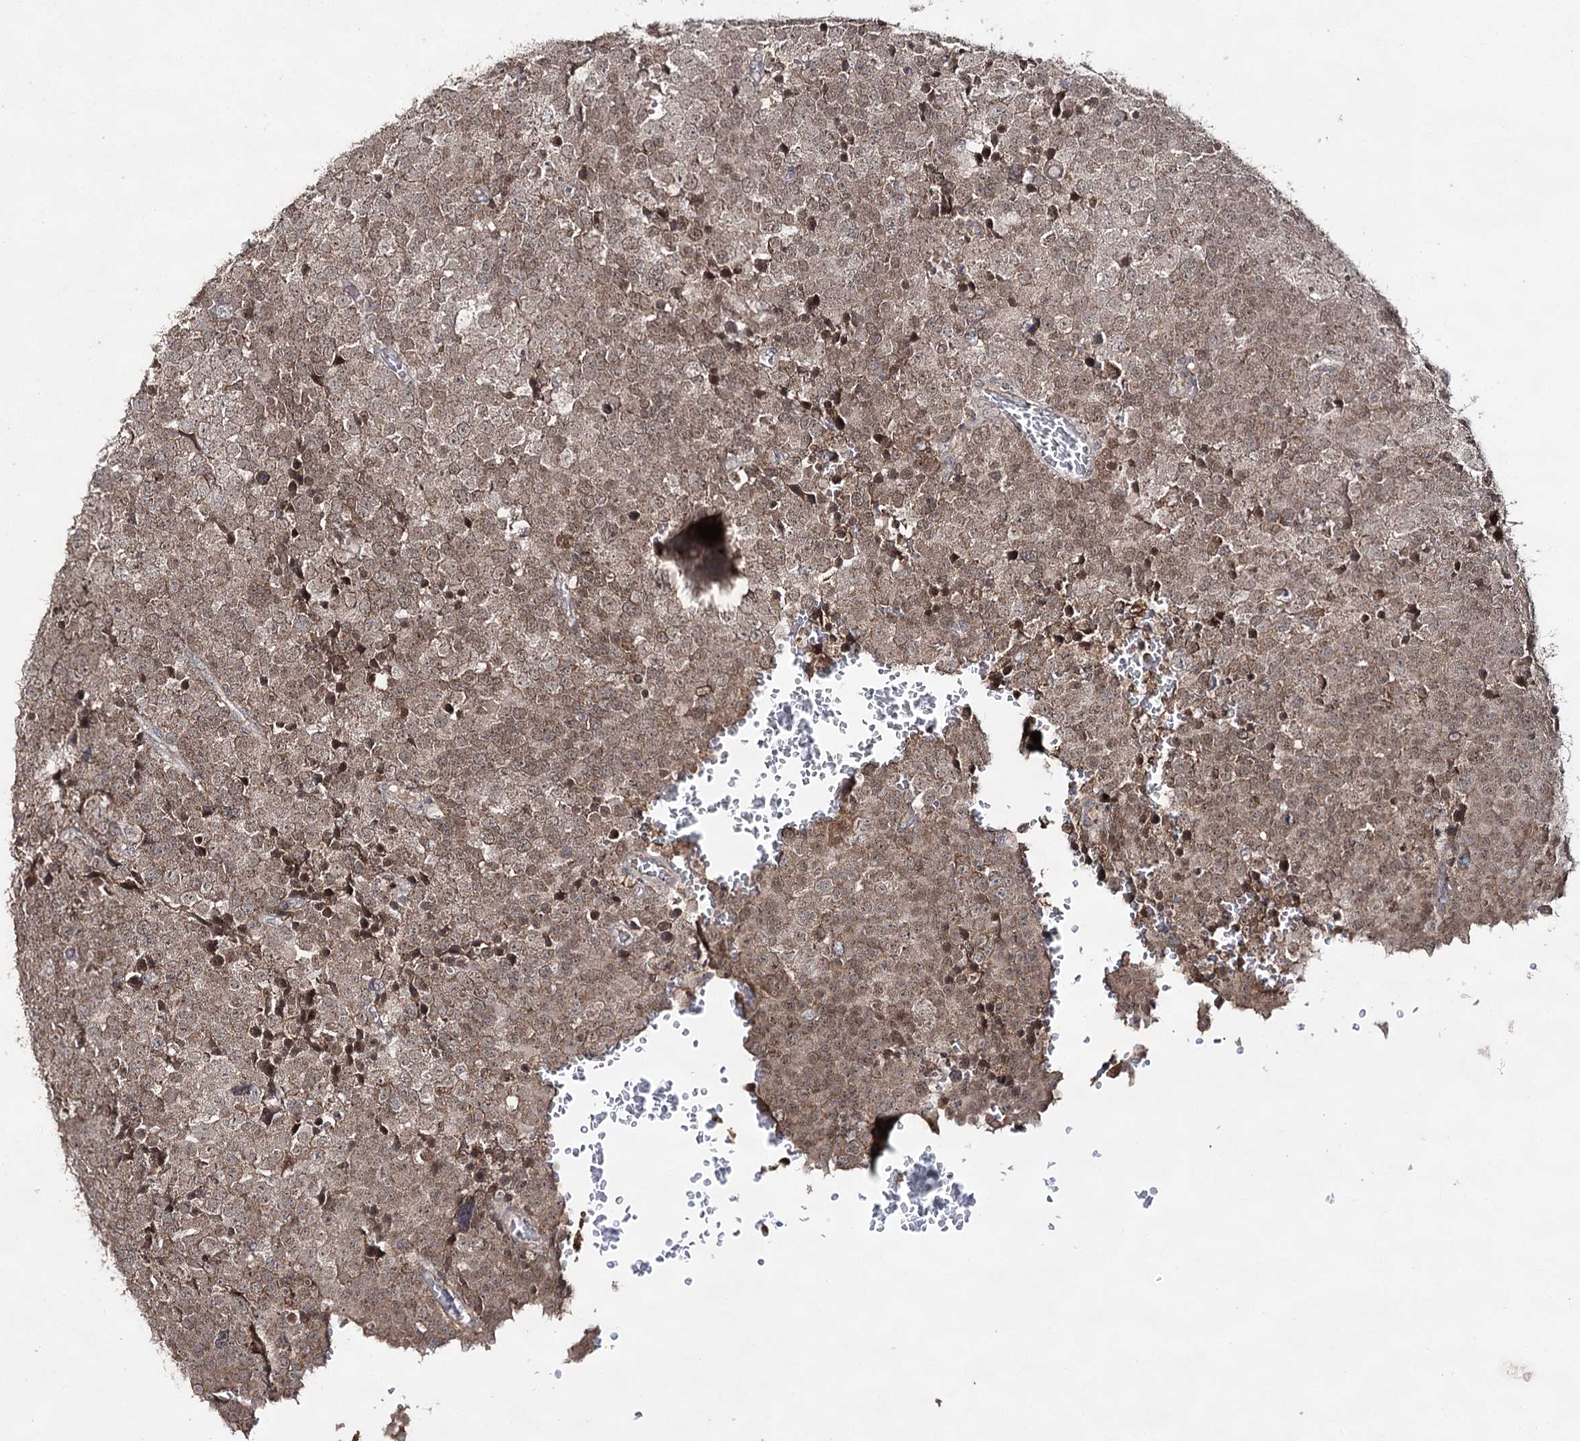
{"staining": {"intensity": "moderate", "quantity": ">75%", "location": "cytoplasmic/membranous,nuclear"}, "tissue": "testis cancer", "cell_type": "Tumor cells", "image_type": "cancer", "snomed": [{"axis": "morphology", "description": "Seminoma, NOS"}, {"axis": "topography", "description": "Testis"}], "caption": "Human testis cancer (seminoma) stained with a brown dye displays moderate cytoplasmic/membranous and nuclear positive expression in approximately >75% of tumor cells.", "gene": "ACTR6", "patient": {"sex": "male", "age": 71}}